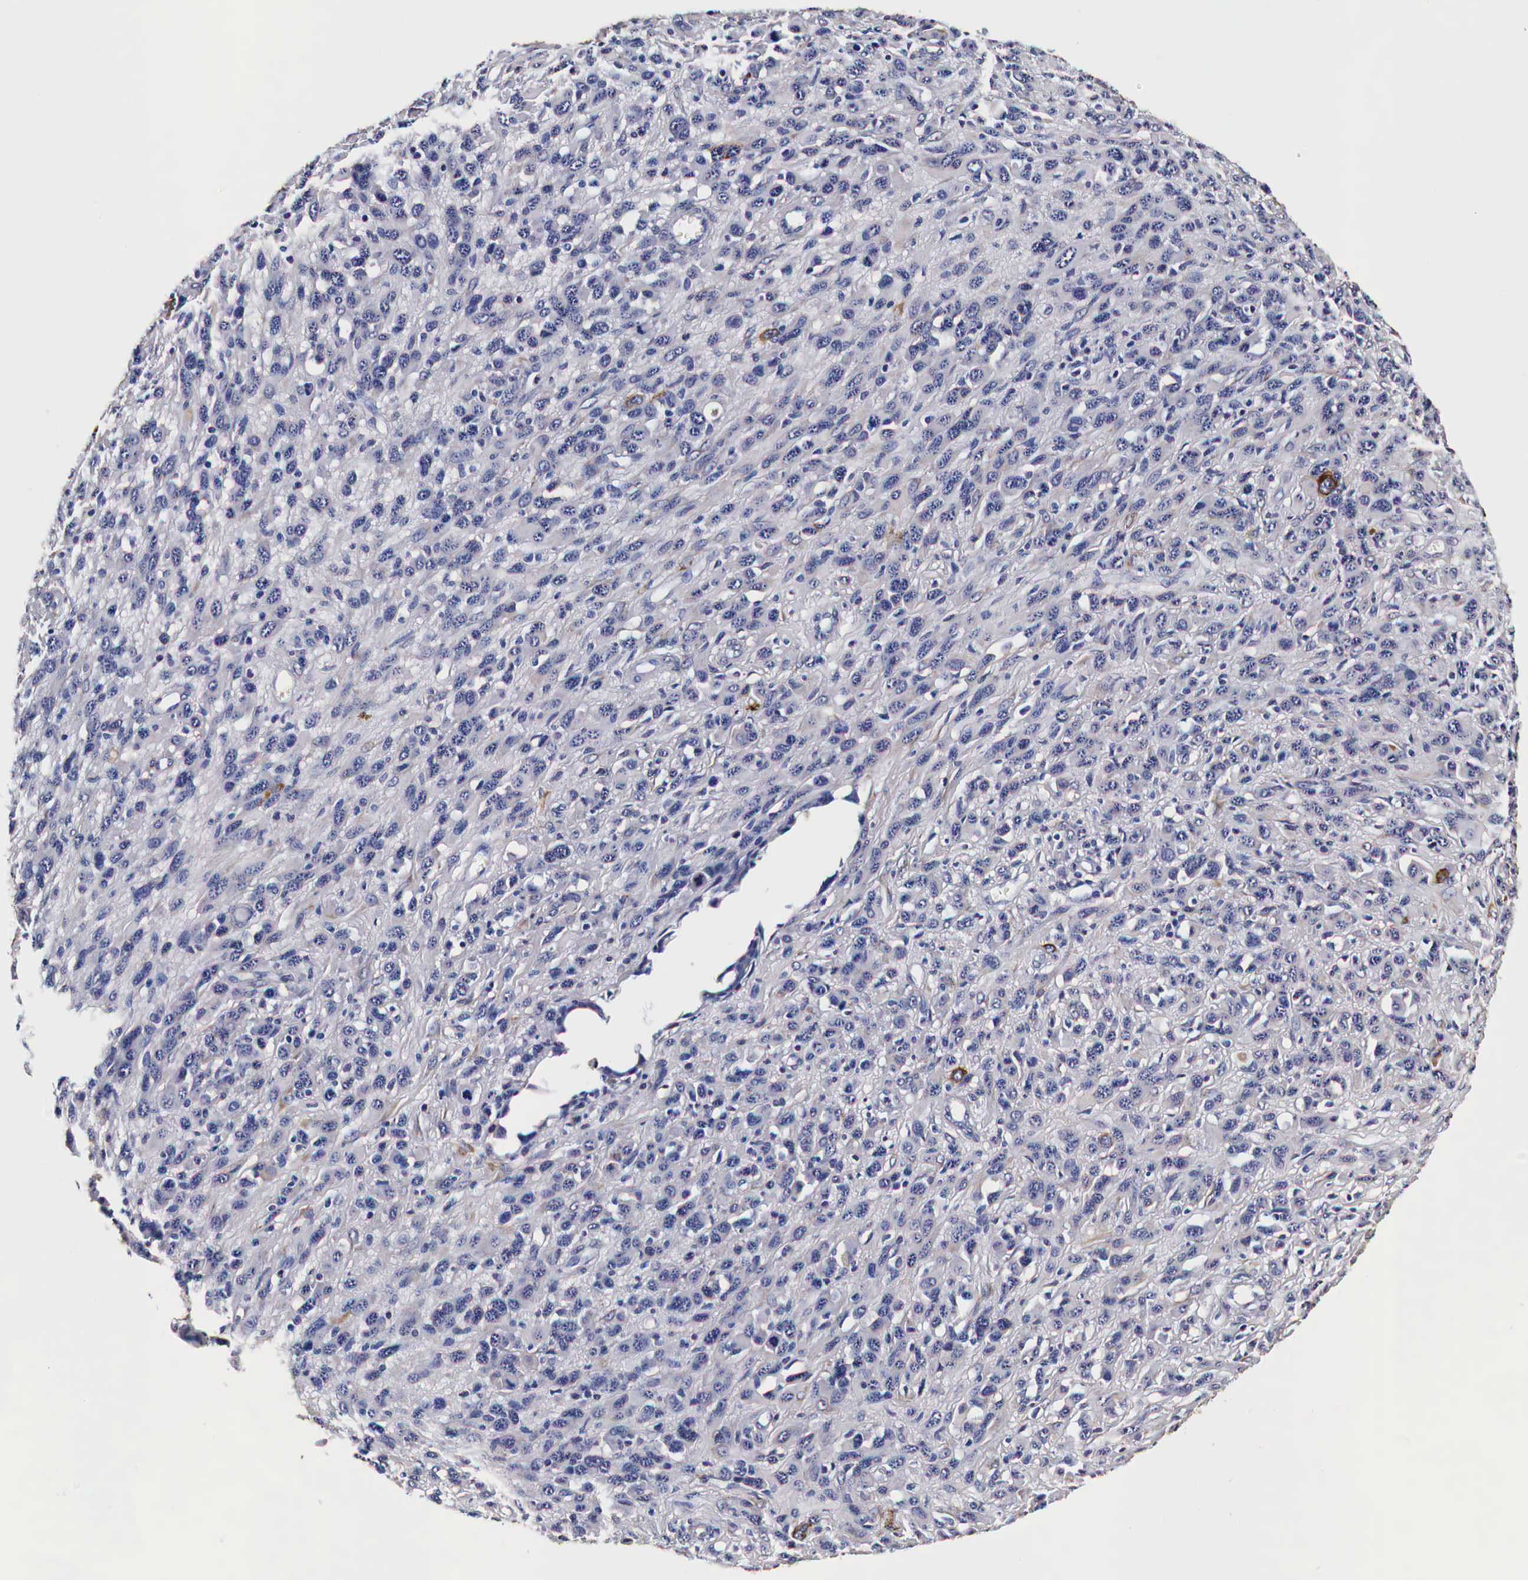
{"staining": {"intensity": "negative", "quantity": "none", "location": "none"}, "tissue": "melanoma", "cell_type": "Tumor cells", "image_type": "cancer", "snomed": [{"axis": "morphology", "description": "Malignant melanoma, NOS"}, {"axis": "topography", "description": "Skin"}], "caption": "The photomicrograph exhibits no significant expression in tumor cells of malignant melanoma.", "gene": "CKAP4", "patient": {"sex": "male", "age": 51}}